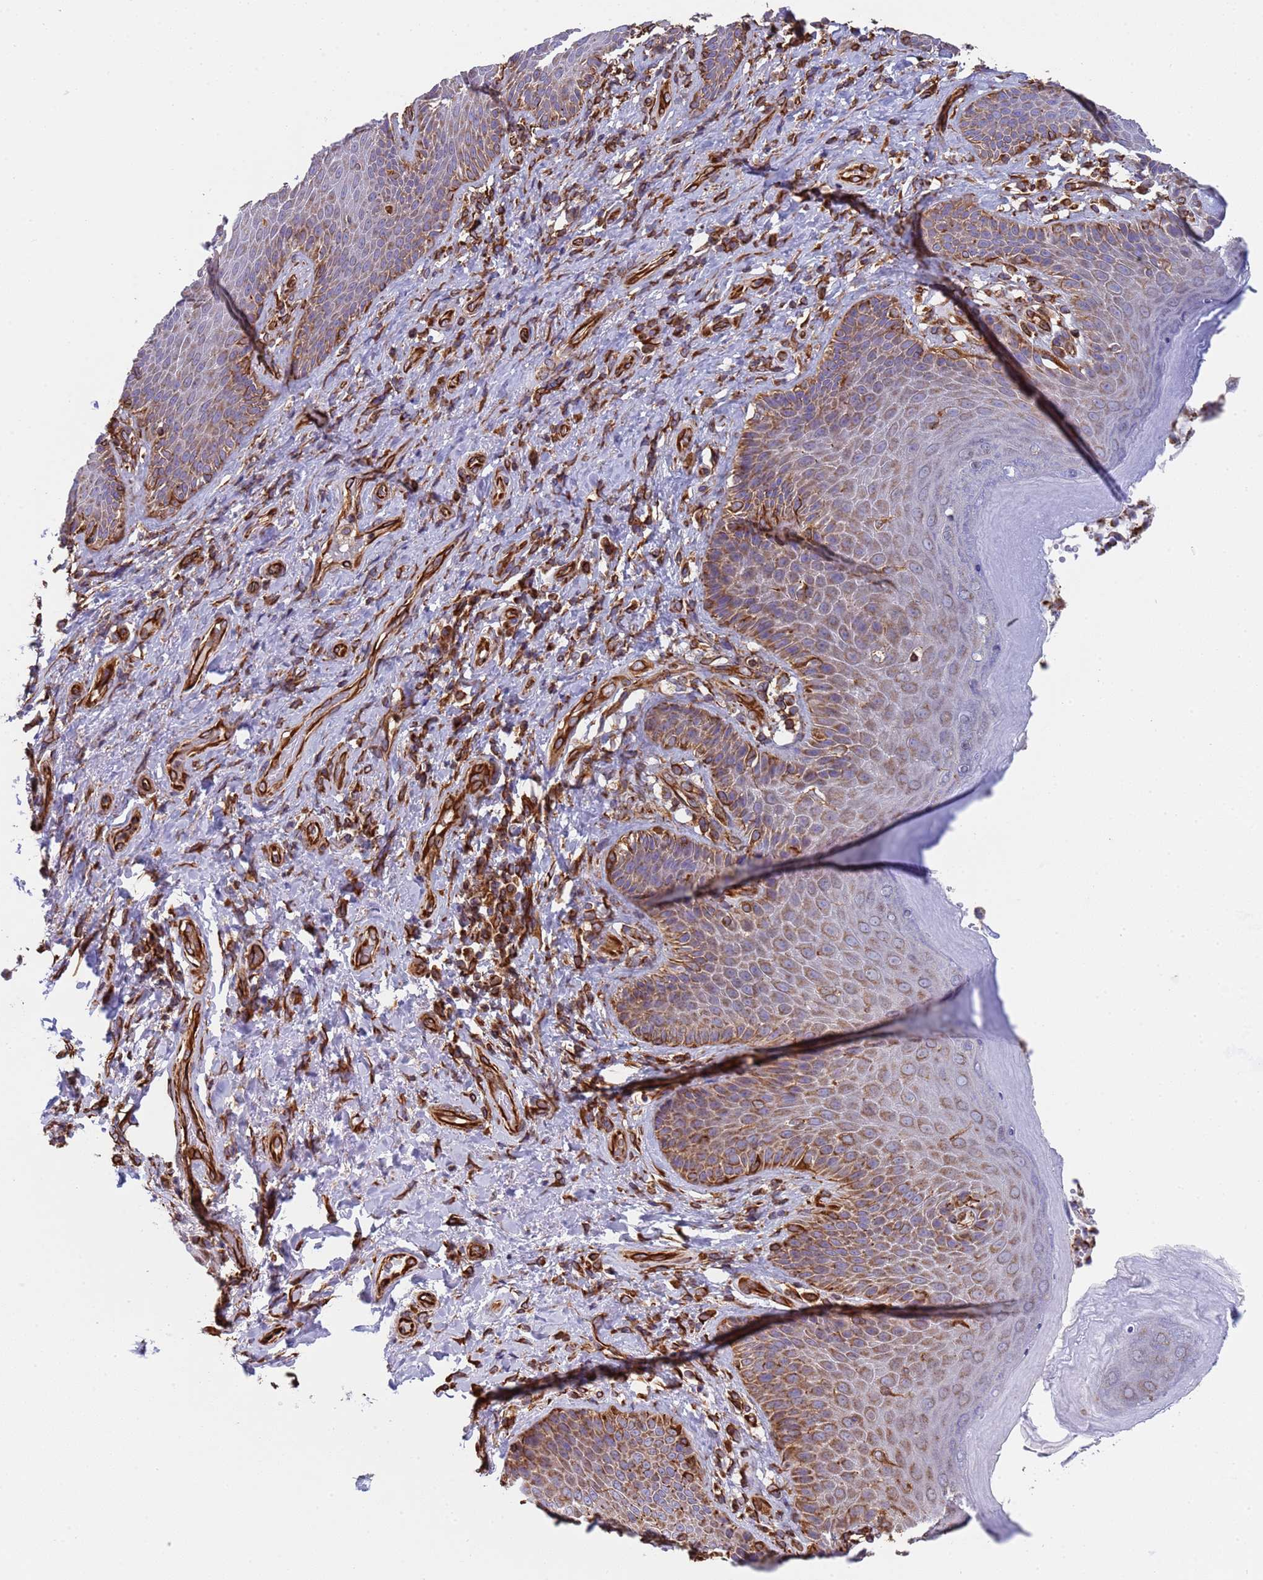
{"staining": {"intensity": "moderate", "quantity": "25%-75%", "location": "cytoplasmic/membranous"}, "tissue": "skin", "cell_type": "Epidermal cells", "image_type": "normal", "snomed": [{"axis": "morphology", "description": "Normal tissue, NOS"}, {"axis": "topography", "description": "Anal"}], "caption": "Protein staining displays moderate cytoplasmic/membranous staining in about 25%-75% of epidermal cells in benign skin.", "gene": "NUDT12", "patient": {"sex": "female", "age": 89}}